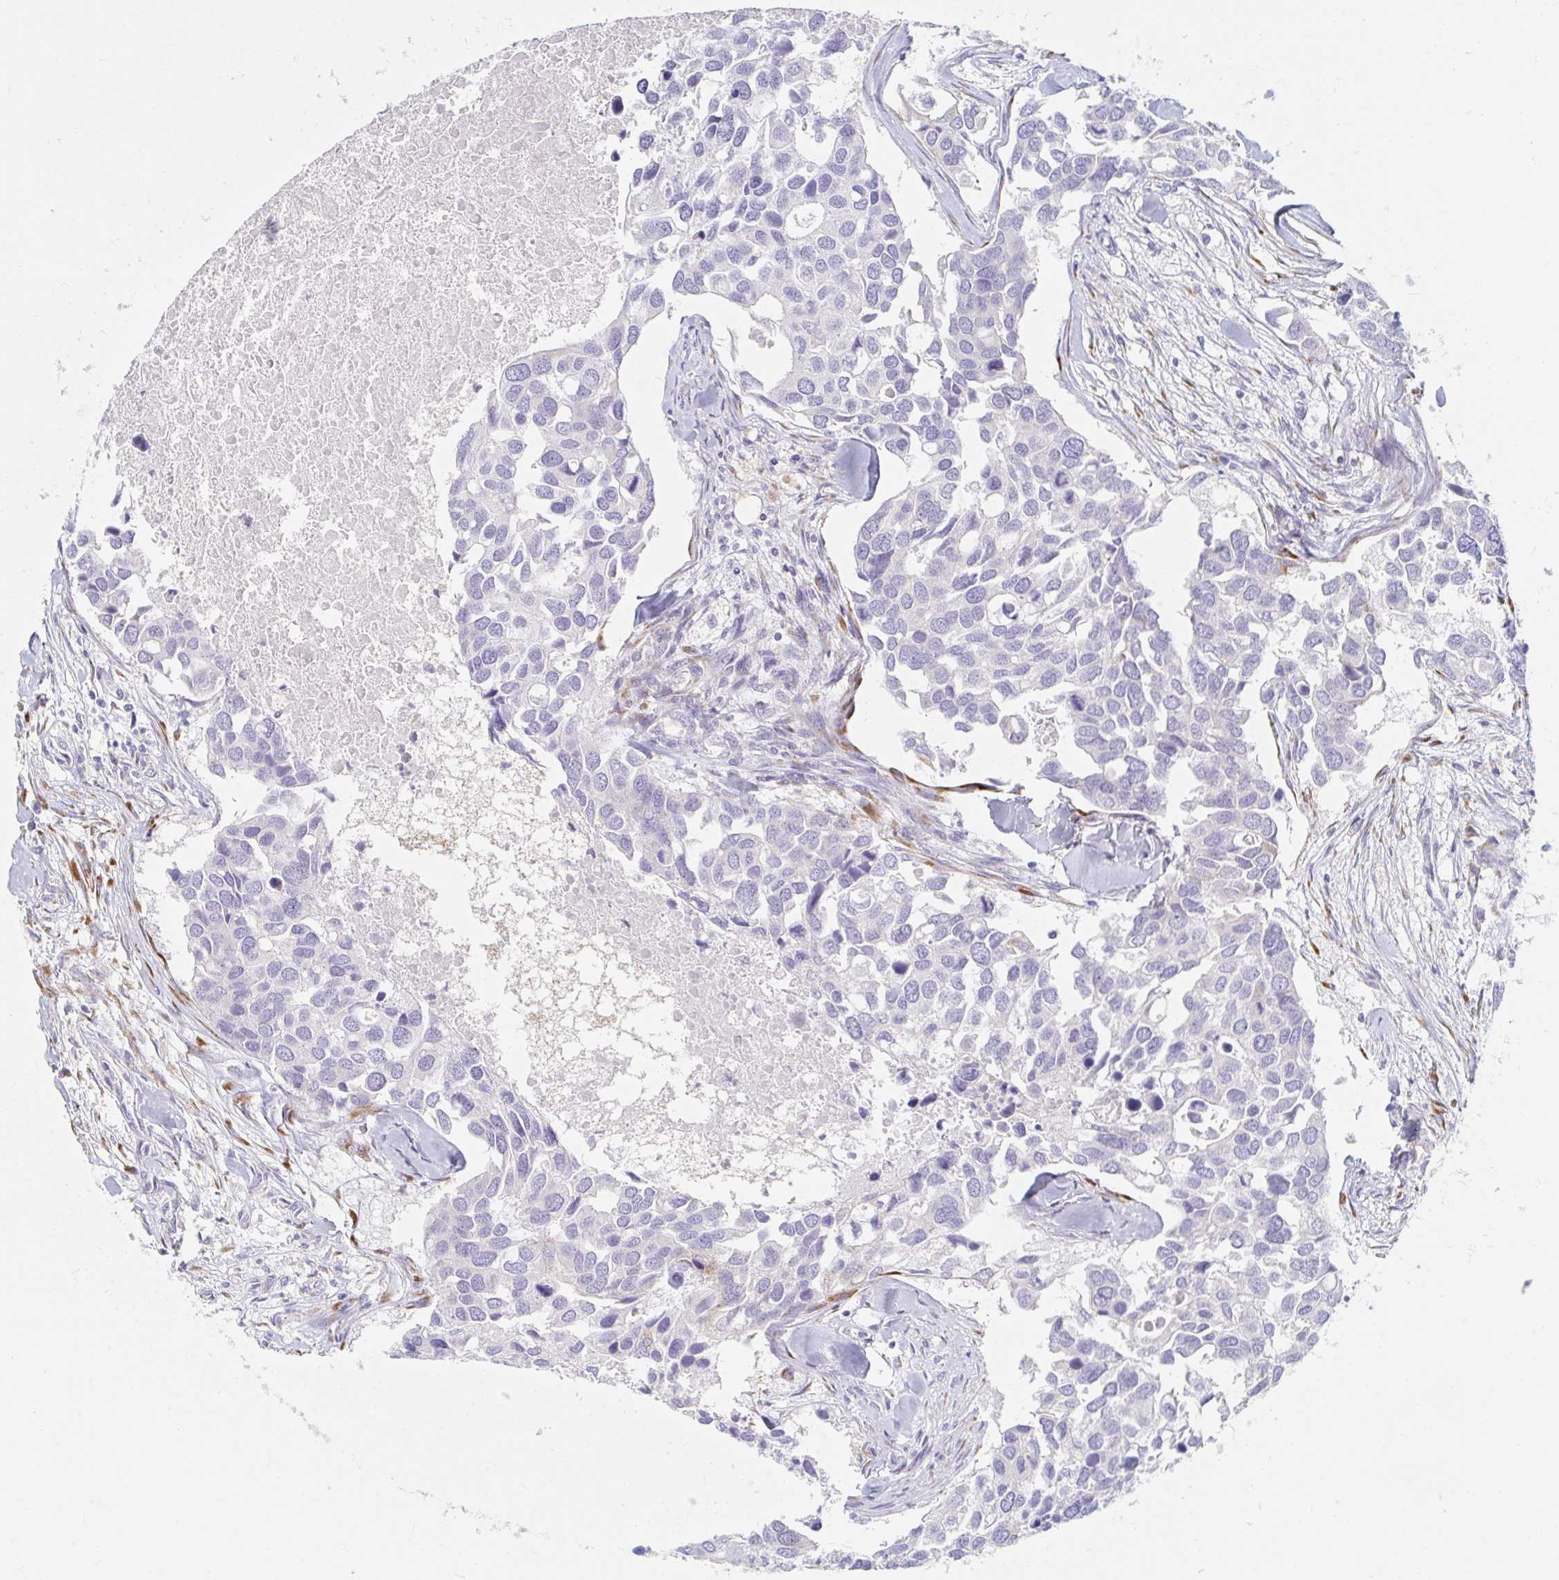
{"staining": {"intensity": "negative", "quantity": "none", "location": "none"}, "tissue": "breast cancer", "cell_type": "Tumor cells", "image_type": "cancer", "snomed": [{"axis": "morphology", "description": "Duct carcinoma"}, {"axis": "topography", "description": "Breast"}], "caption": "Tumor cells show no significant positivity in infiltrating ductal carcinoma (breast).", "gene": "MYLK2", "patient": {"sex": "female", "age": 83}}